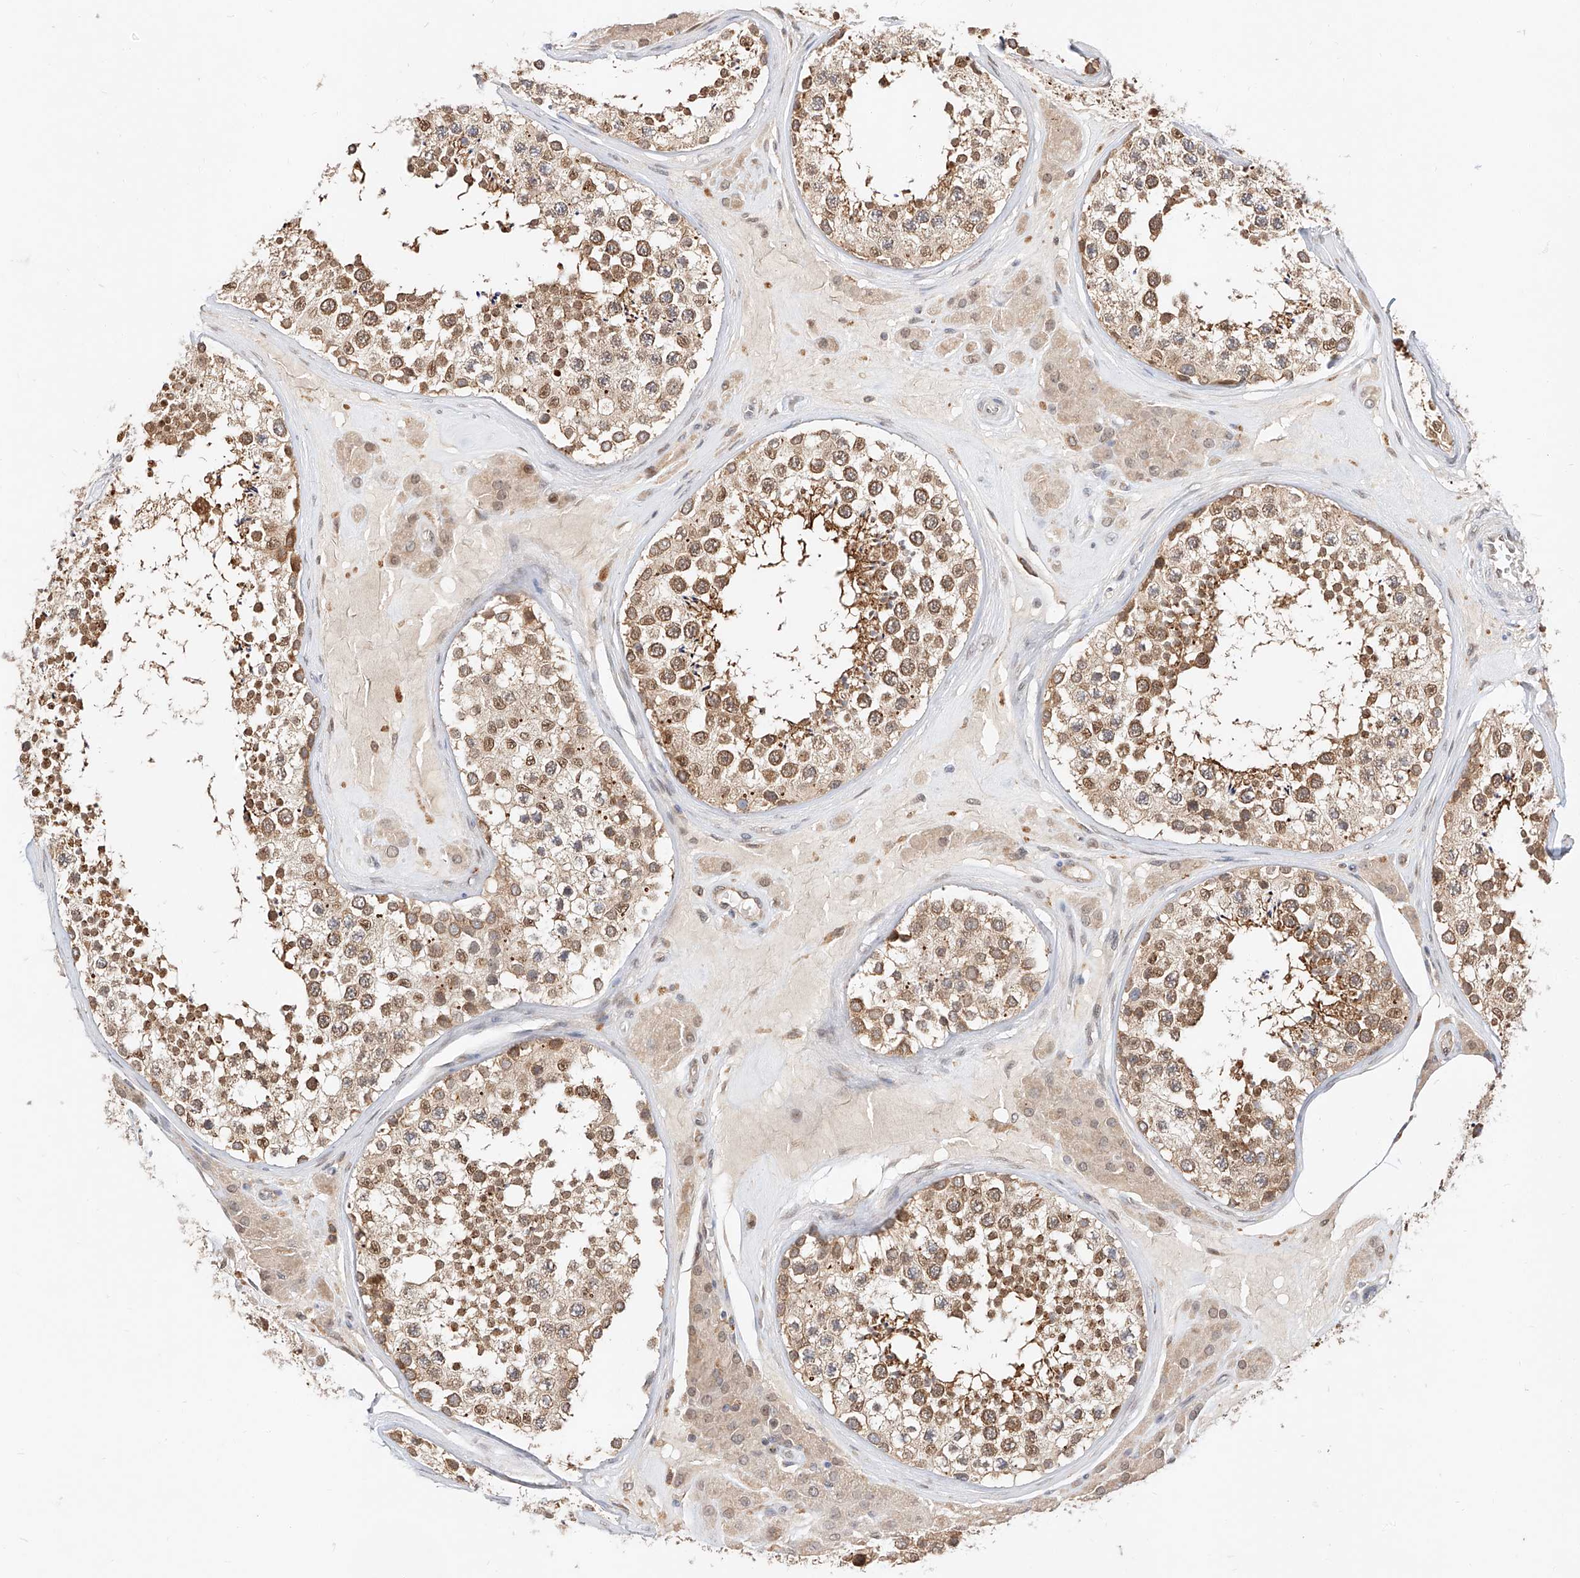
{"staining": {"intensity": "strong", "quantity": "<25%", "location": "cytoplasmic/membranous,nuclear"}, "tissue": "testis", "cell_type": "Cells in seminiferous ducts", "image_type": "normal", "snomed": [{"axis": "morphology", "description": "Normal tissue, NOS"}, {"axis": "topography", "description": "Testis"}], "caption": "IHC photomicrograph of unremarkable testis: testis stained using IHC displays medium levels of strong protein expression localized specifically in the cytoplasmic/membranous,nuclear of cells in seminiferous ducts, appearing as a cytoplasmic/membranous,nuclear brown color.", "gene": "DIRAS3", "patient": {"sex": "male", "age": 46}}